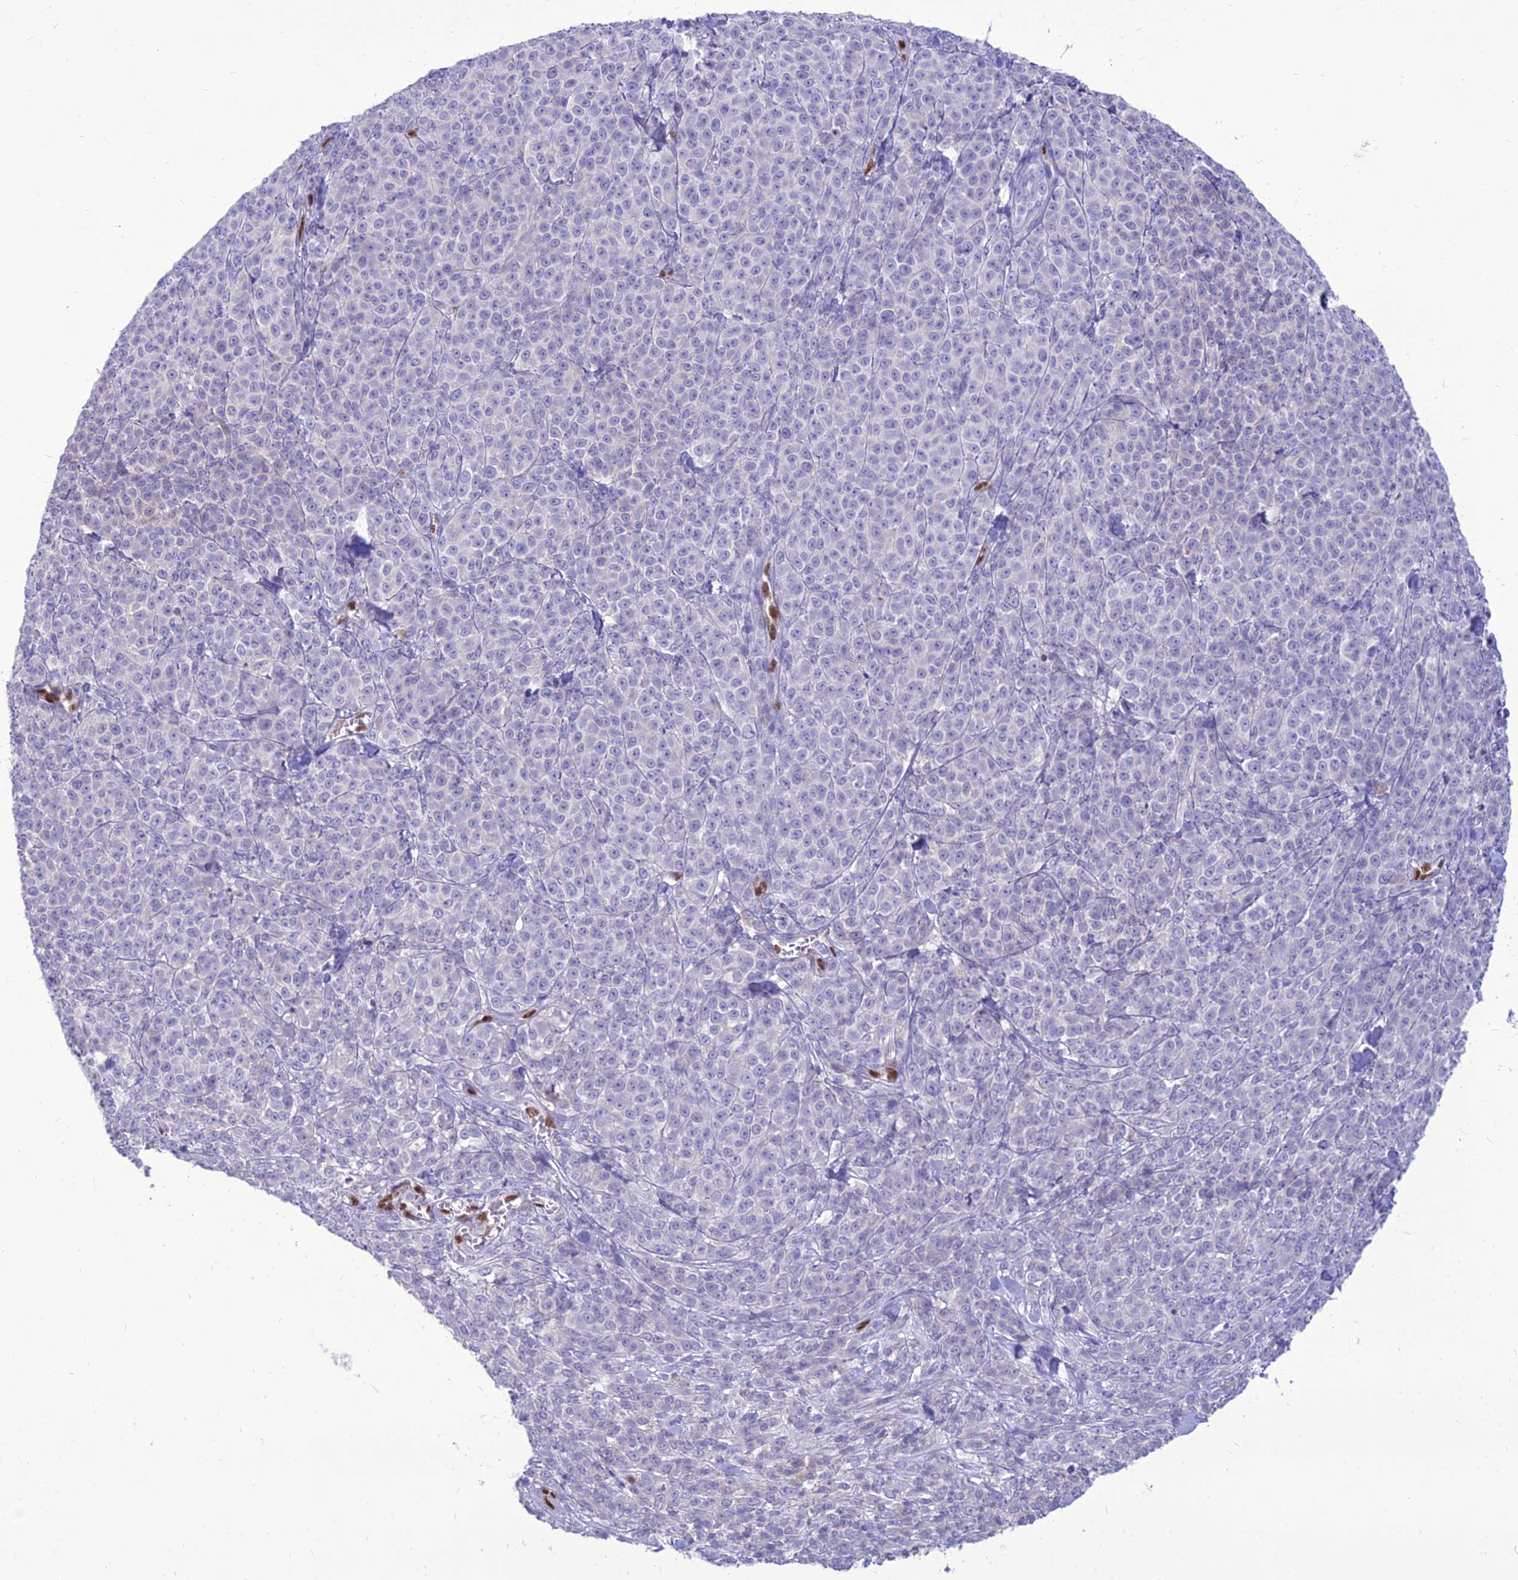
{"staining": {"intensity": "negative", "quantity": "none", "location": "none"}, "tissue": "melanoma", "cell_type": "Tumor cells", "image_type": "cancer", "snomed": [{"axis": "morphology", "description": "Normal tissue, NOS"}, {"axis": "morphology", "description": "Malignant melanoma, NOS"}, {"axis": "topography", "description": "Skin"}], "caption": "A histopathology image of melanoma stained for a protein demonstrates no brown staining in tumor cells.", "gene": "NOVA2", "patient": {"sex": "female", "age": 34}}